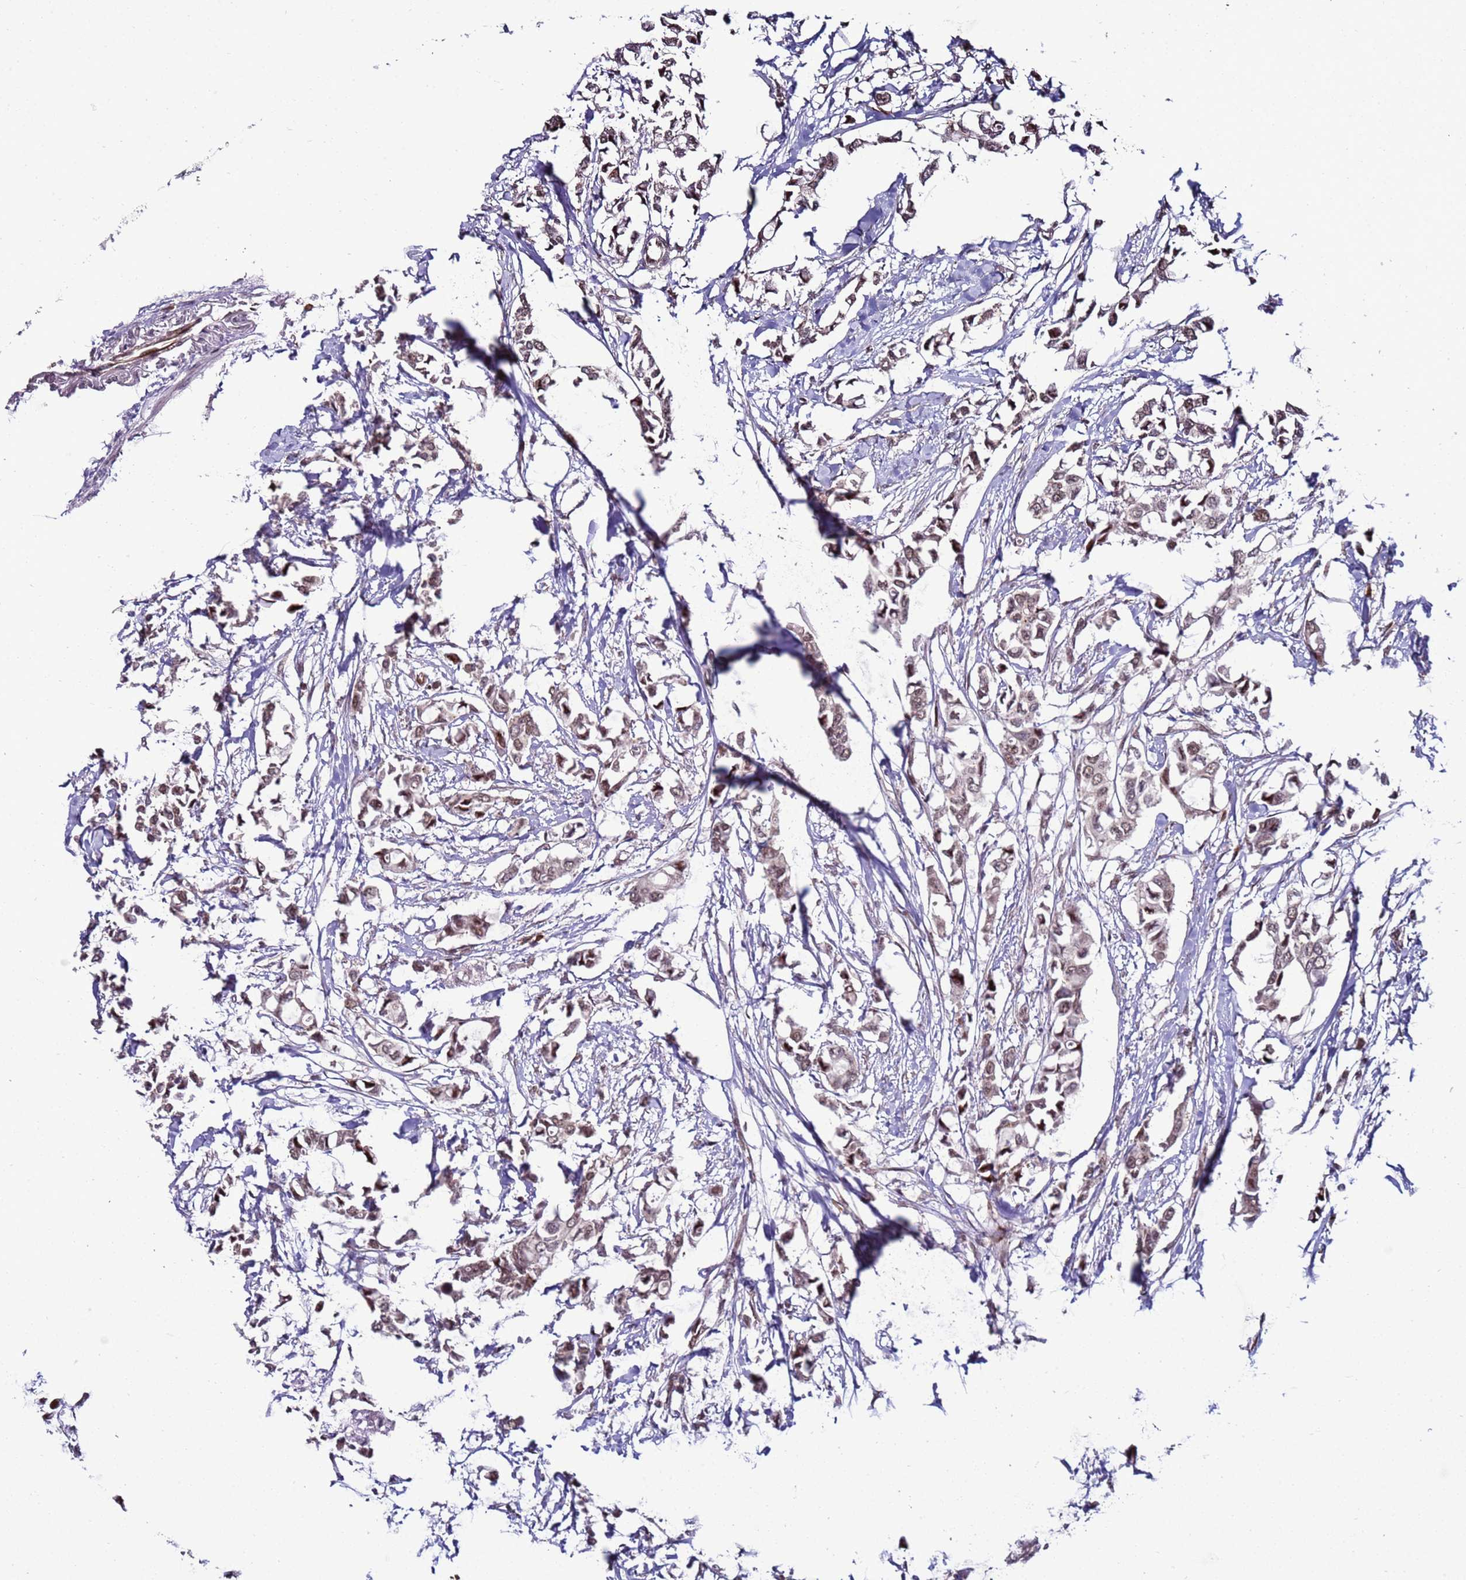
{"staining": {"intensity": "weak", "quantity": ">75%", "location": "nuclear"}, "tissue": "breast cancer", "cell_type": "Tumor cells", "image_type": "cancer", "snomed": [{"axis": "morphology", "description": "Duct carcinoma"}, {"axis": "topography", "description": "Breast"}], "caption": "Tumor cells reveal low levels of weak nuclear expression in approximately >75% of cells in intraductal carcinoma (breast).", "gene": "SHC3", "patient": {"sex": "female", "age": 41}}